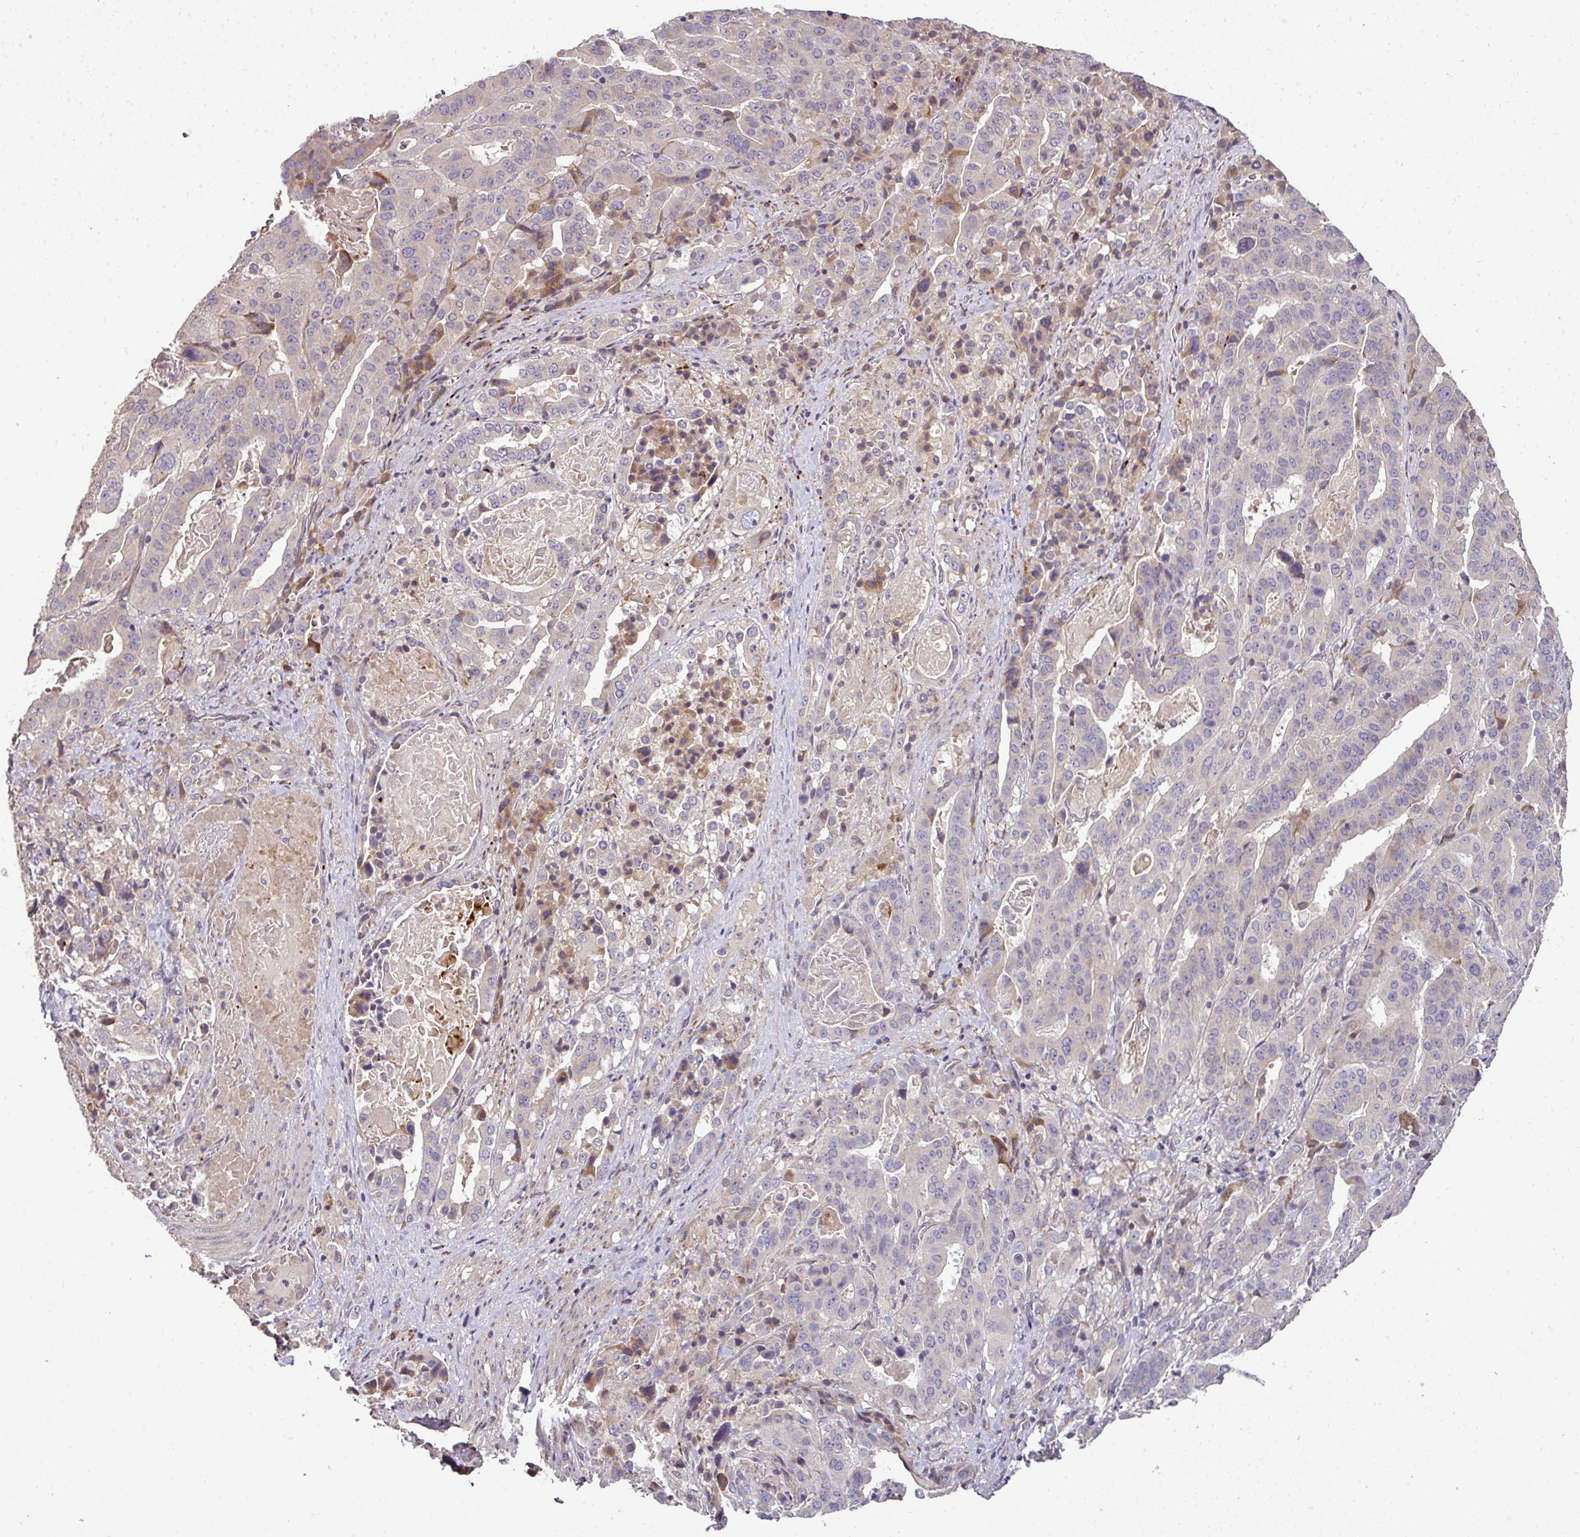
{"staining": {"intensity": "negative", "quantity": "none", "location": "none"}, "tissue": "stomach cancer", "cell_type": "Tumor cells", "image_type": "cancer", "snomed": [{"axis": "morphology", "description": "Adenocarcinoma, NOS"}, {"axis": "topography", "description": "Stomach"}], "caption": "The IHC photomicrograph has no significant positivity in tumor cells of stomach adenocarcinoma tissue. The staining is performed using DAB brown chromogen with nuclei counter-stained in using hematoxylin.", "gene": "SPCS3", "patient": {"sex": "male", "age": 48}}